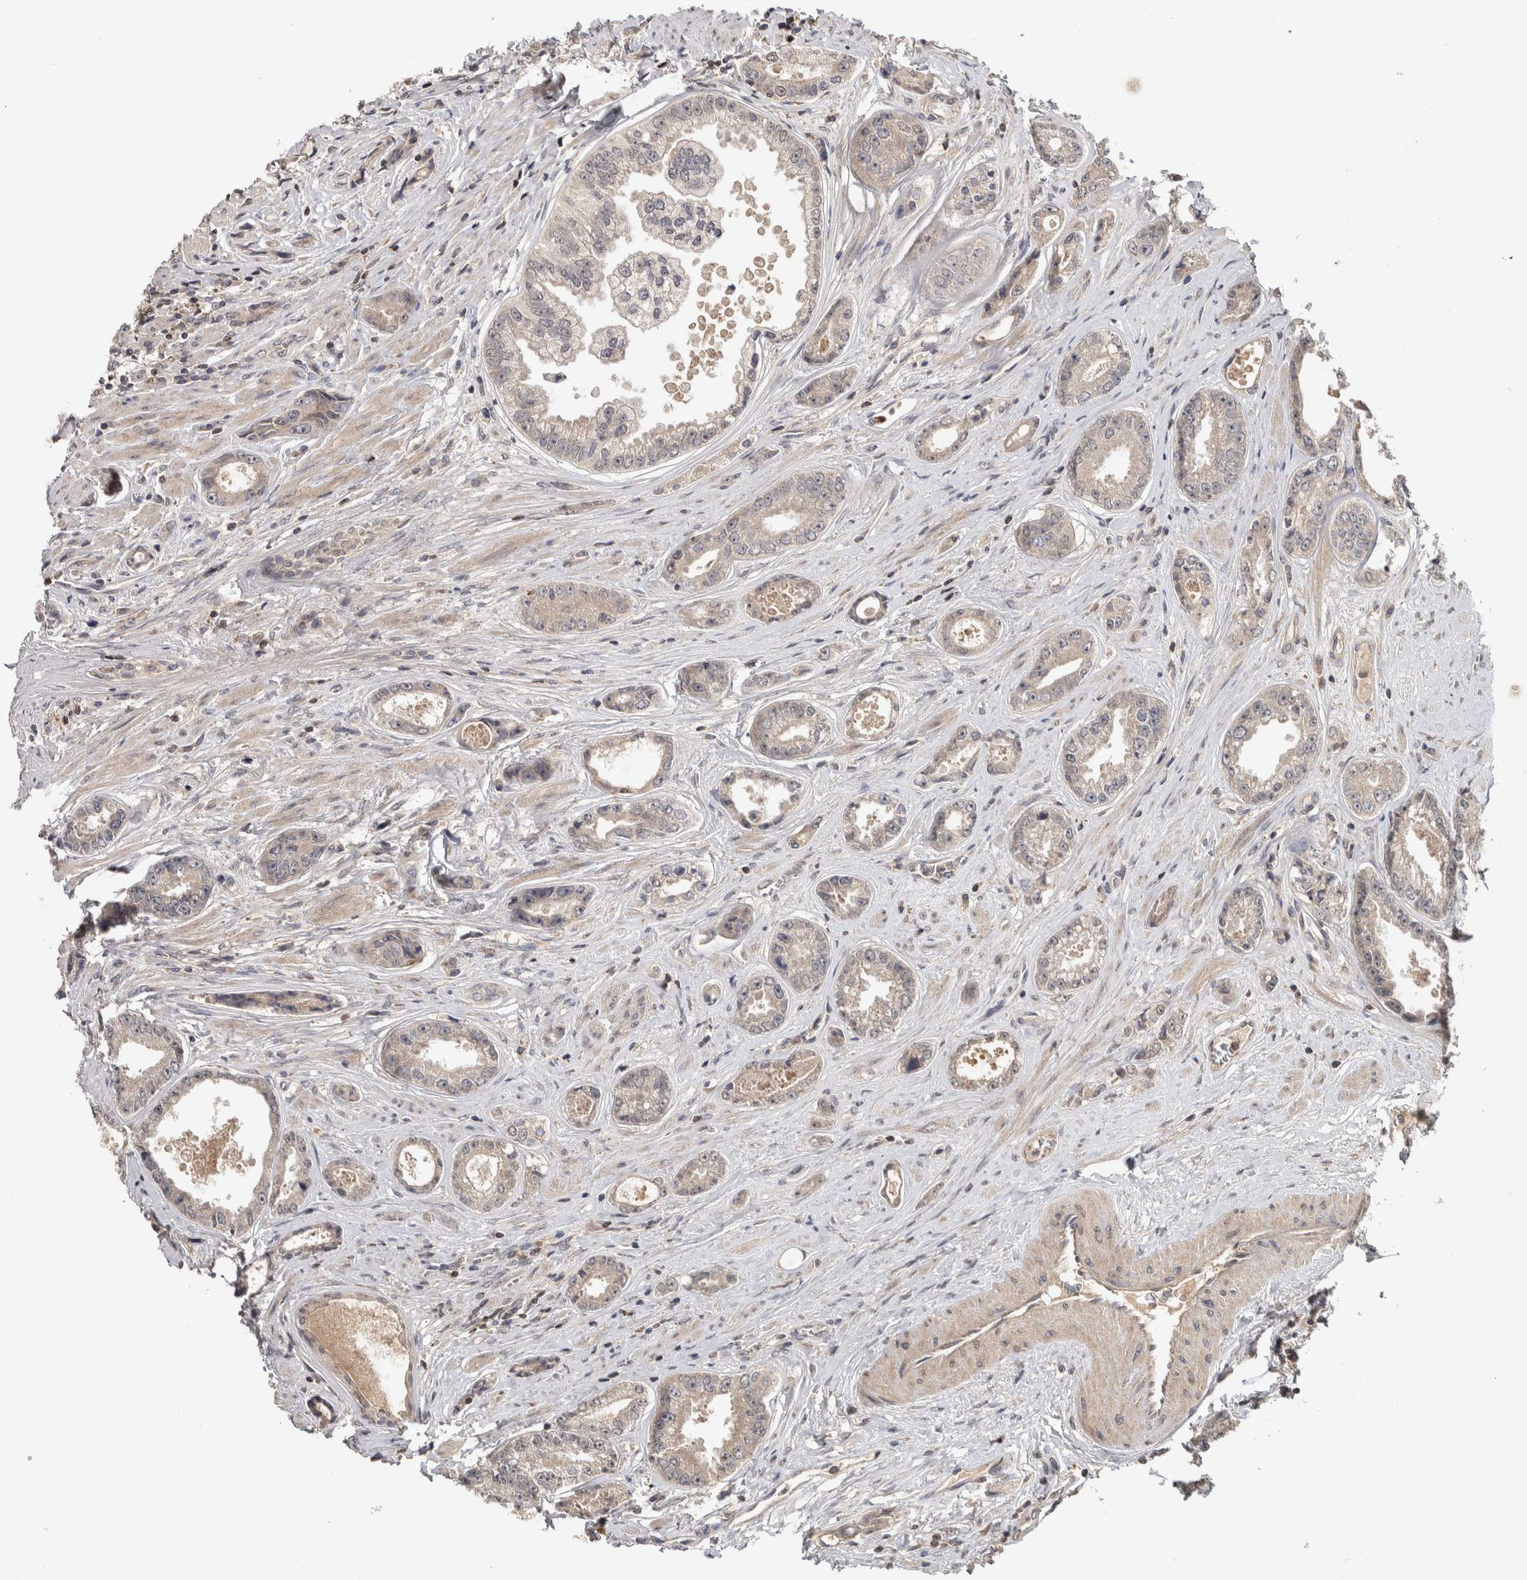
{"staining": {"intensity": "negative", "quantity": "none", "location": "none"}, "tissue": "prostate cancer", "cell_type": "Tumor cells", "image_type": "cancer", "snomed": [{"axis": "morphology", "description": "Adenocarcinoma, High grade"}, {"axis": "topography", "description": "Prostate"}], "caption": "Immunohistochemical staining of human prostate adenocarcinoma (high-grade) demonstrates no significant staining in tumor cells.", "gene": "HMOX2", "patient": {"sex": "male", "age": 61}}